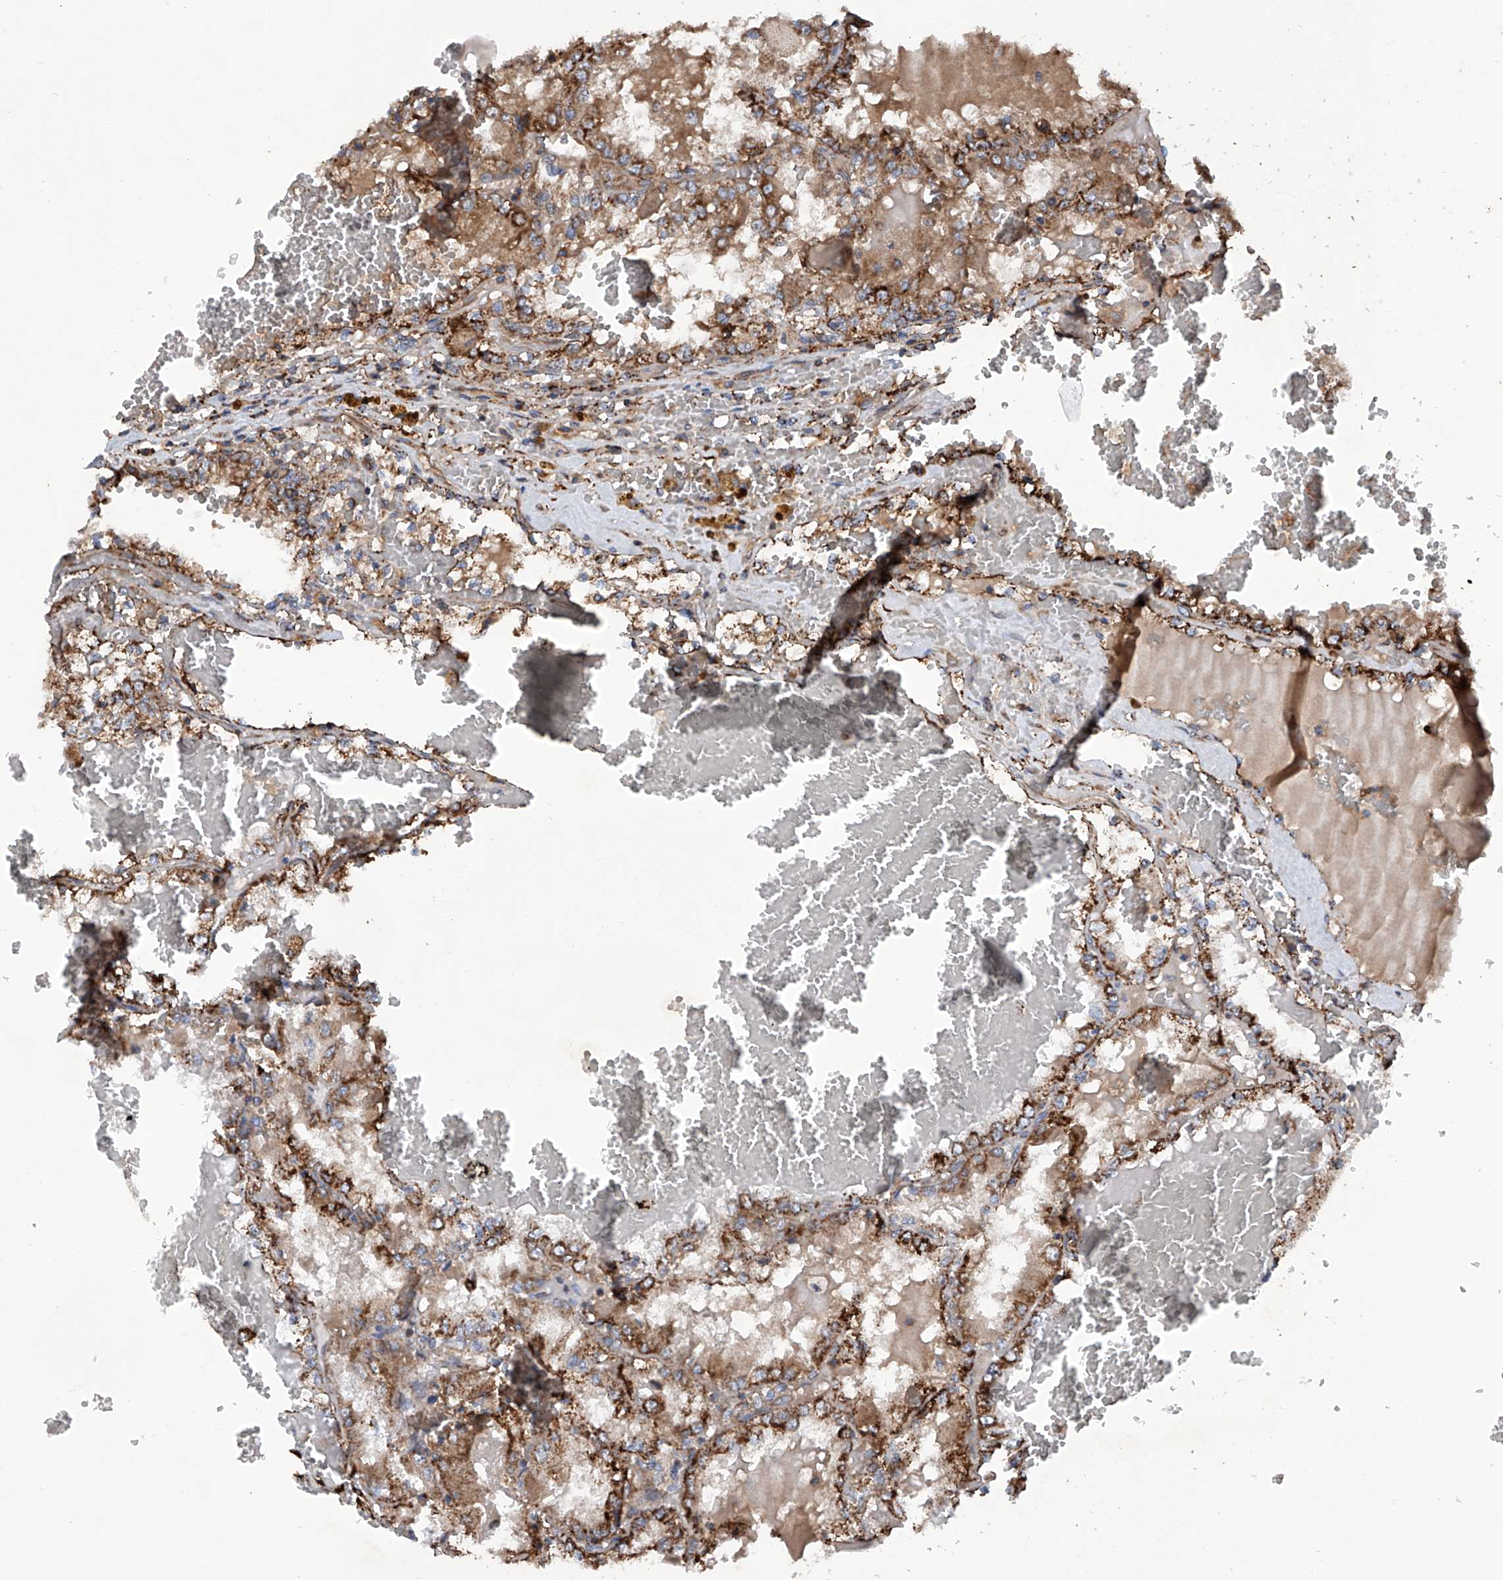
{"staining": {"intensity": "strong", "quantity": ">75%", "location": "cytoplasmic/membranous"}, "tissue": "renal cancer", "cell_type": "Tumor cells", "image_type": "cancer", "snomed": [{"axis": "morphology", "description": "Adenocarcinoma, NOS"}, {"axis": "topography", "description": "Kidney"}], "caption": "Immunohistochemistry (DAB (3,3'-diaminobenzidine)) staining of renal cancer shows strong cytoplasmic/membranous protein positivity in about >75% of tumor cells.", "gene": "ASCC3", "patient": {"sex": "female", "age": 56}}